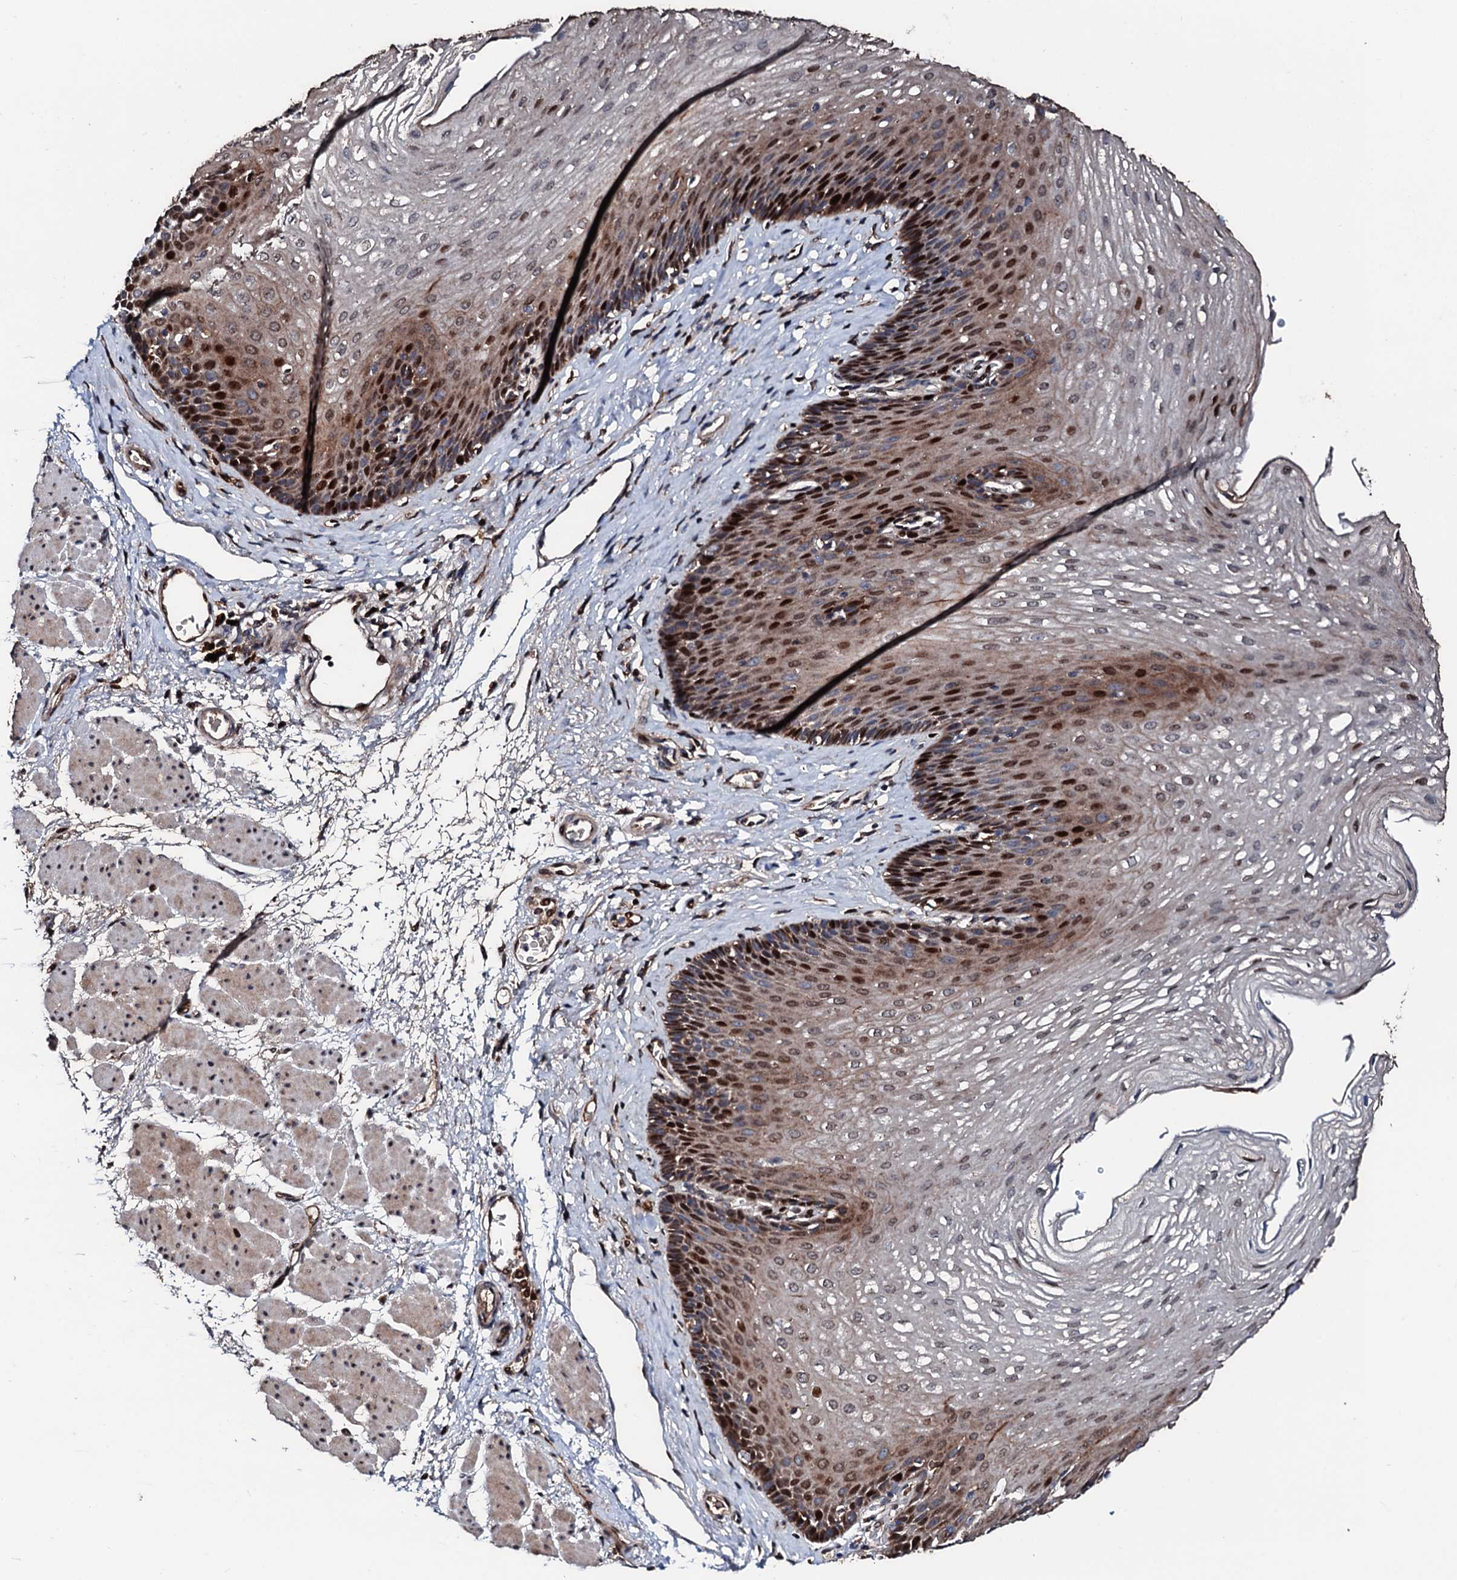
{"staining": {"intensity": "strong", "quantity": "25%-75%", "location": "cytoplasmic/membranous,nuclear"}, "tissue": "esophagus", "cell_type": "Squamous epithelial cells", "image_type": "normal", "snomed": [{"axis": "morphology", "description": "Normal tissue, NOS"}, {"axis": "topography", "description": "Esophagus"}], "caption": "Immunohistochemistry (IHC) histopathology image of normal human esophagus stained for a protein (brown), which demonstrates high levels of strong cytoplasmic/membranous,nuclear positivity in about 25%-75% of squamous epithelial cells.", "gene": "KIF18A", "patient": {"sex": "female", "age": 66}}